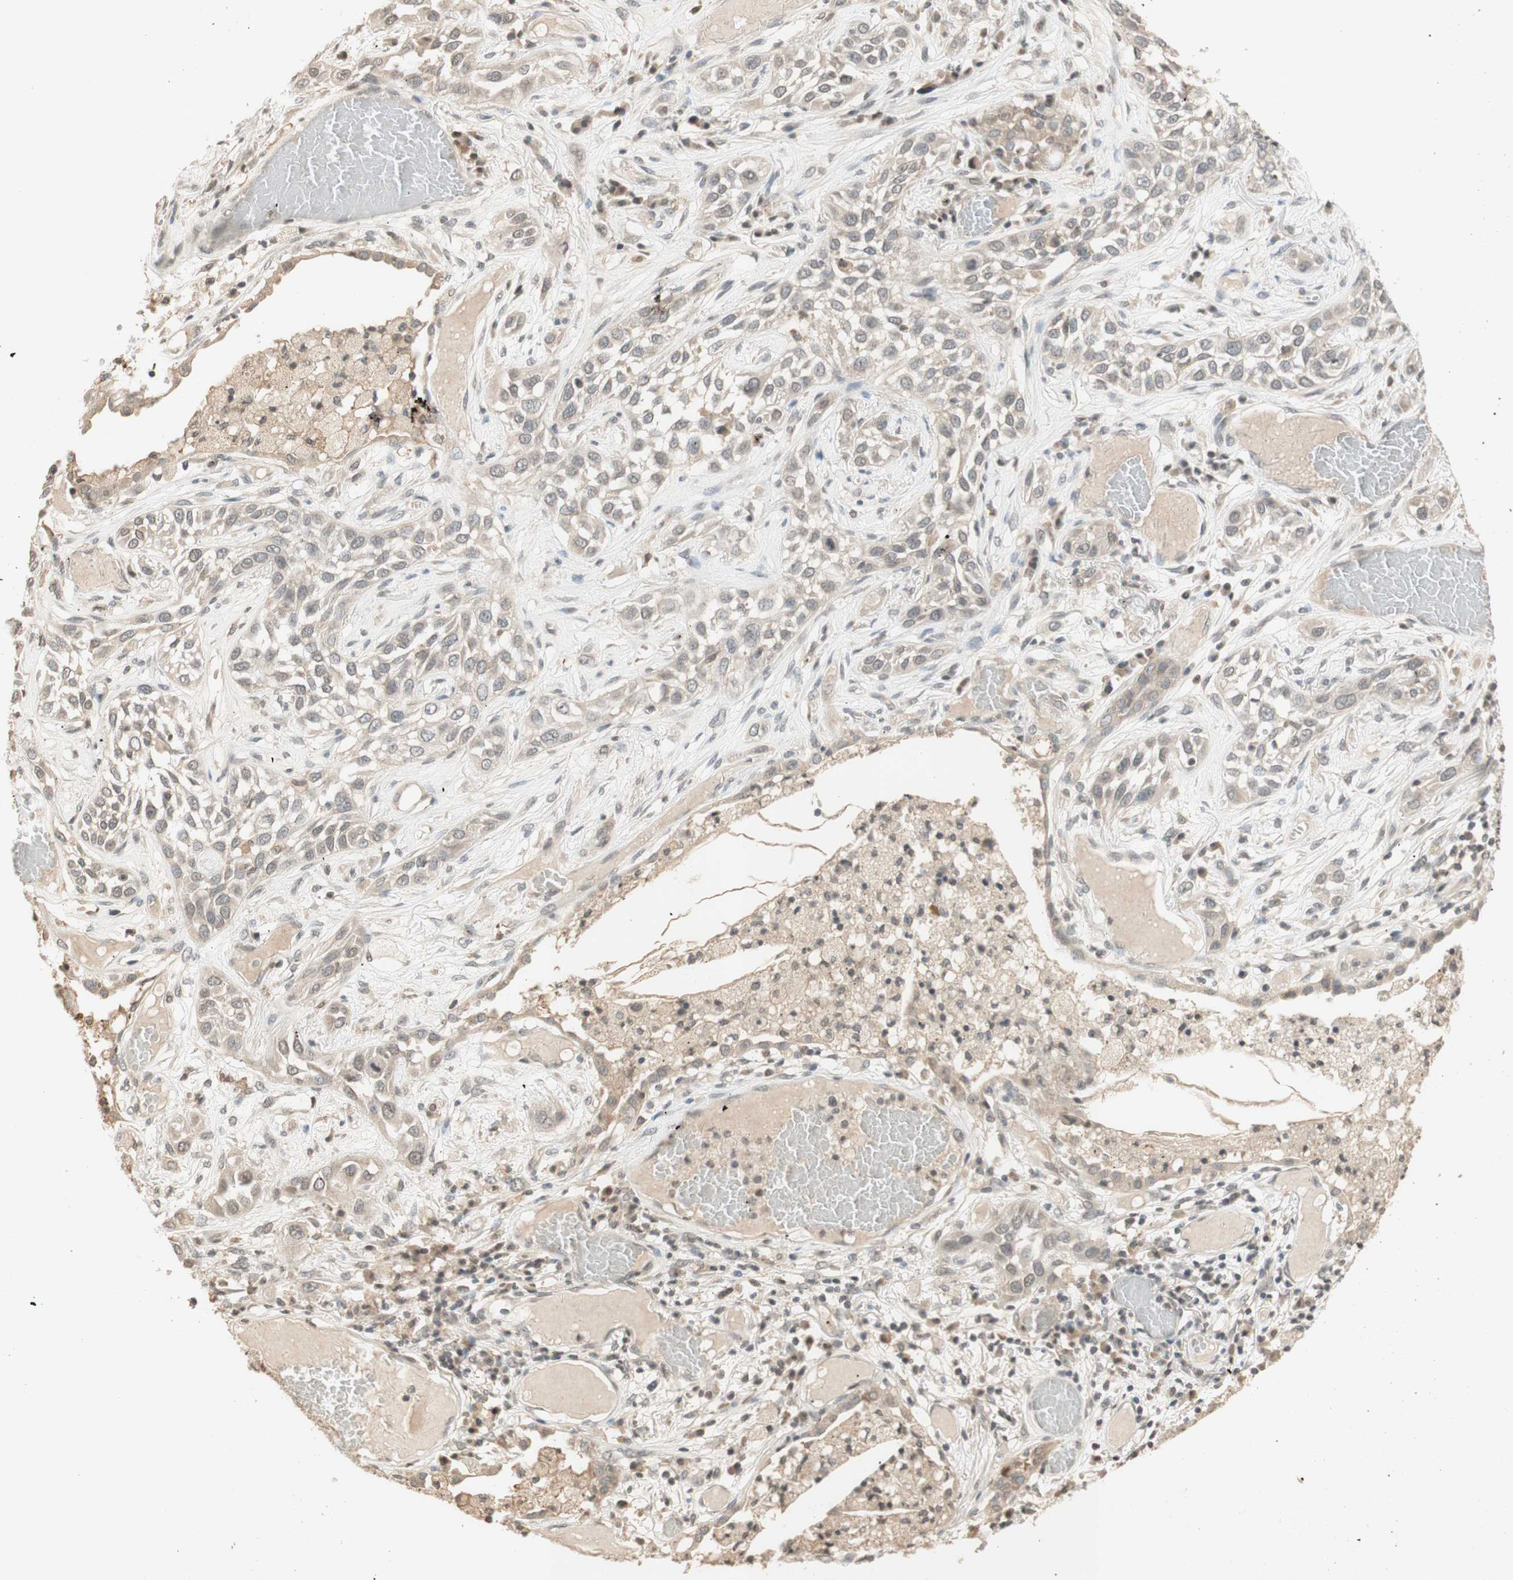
{"staining": {"intensity": "weak", "quantity": "25%-75%", "location": "cytoplasmic/membranous"}, "tissue": "lung cancer", "cell_type": "Tumor cells", "image_type": "cancer", "snomed": [{"axis": "morphology", "description": "Squamous cell carcinoma, NOS"}, {"axis": "topography", "description": "Lung"}], "caption": "IHC histopathology image of neoplastic tissue: human lung cancer (squamous cell carcinoma) stained using IHC demonstrates low levels of weak protein expression localized specifically in the cytoplasmic/membranous of tumor cells, appearing as a cytoplasmic/membranous brown color.", "gene": "GLI1", "patient": {"sex": "male", "age": 71}}